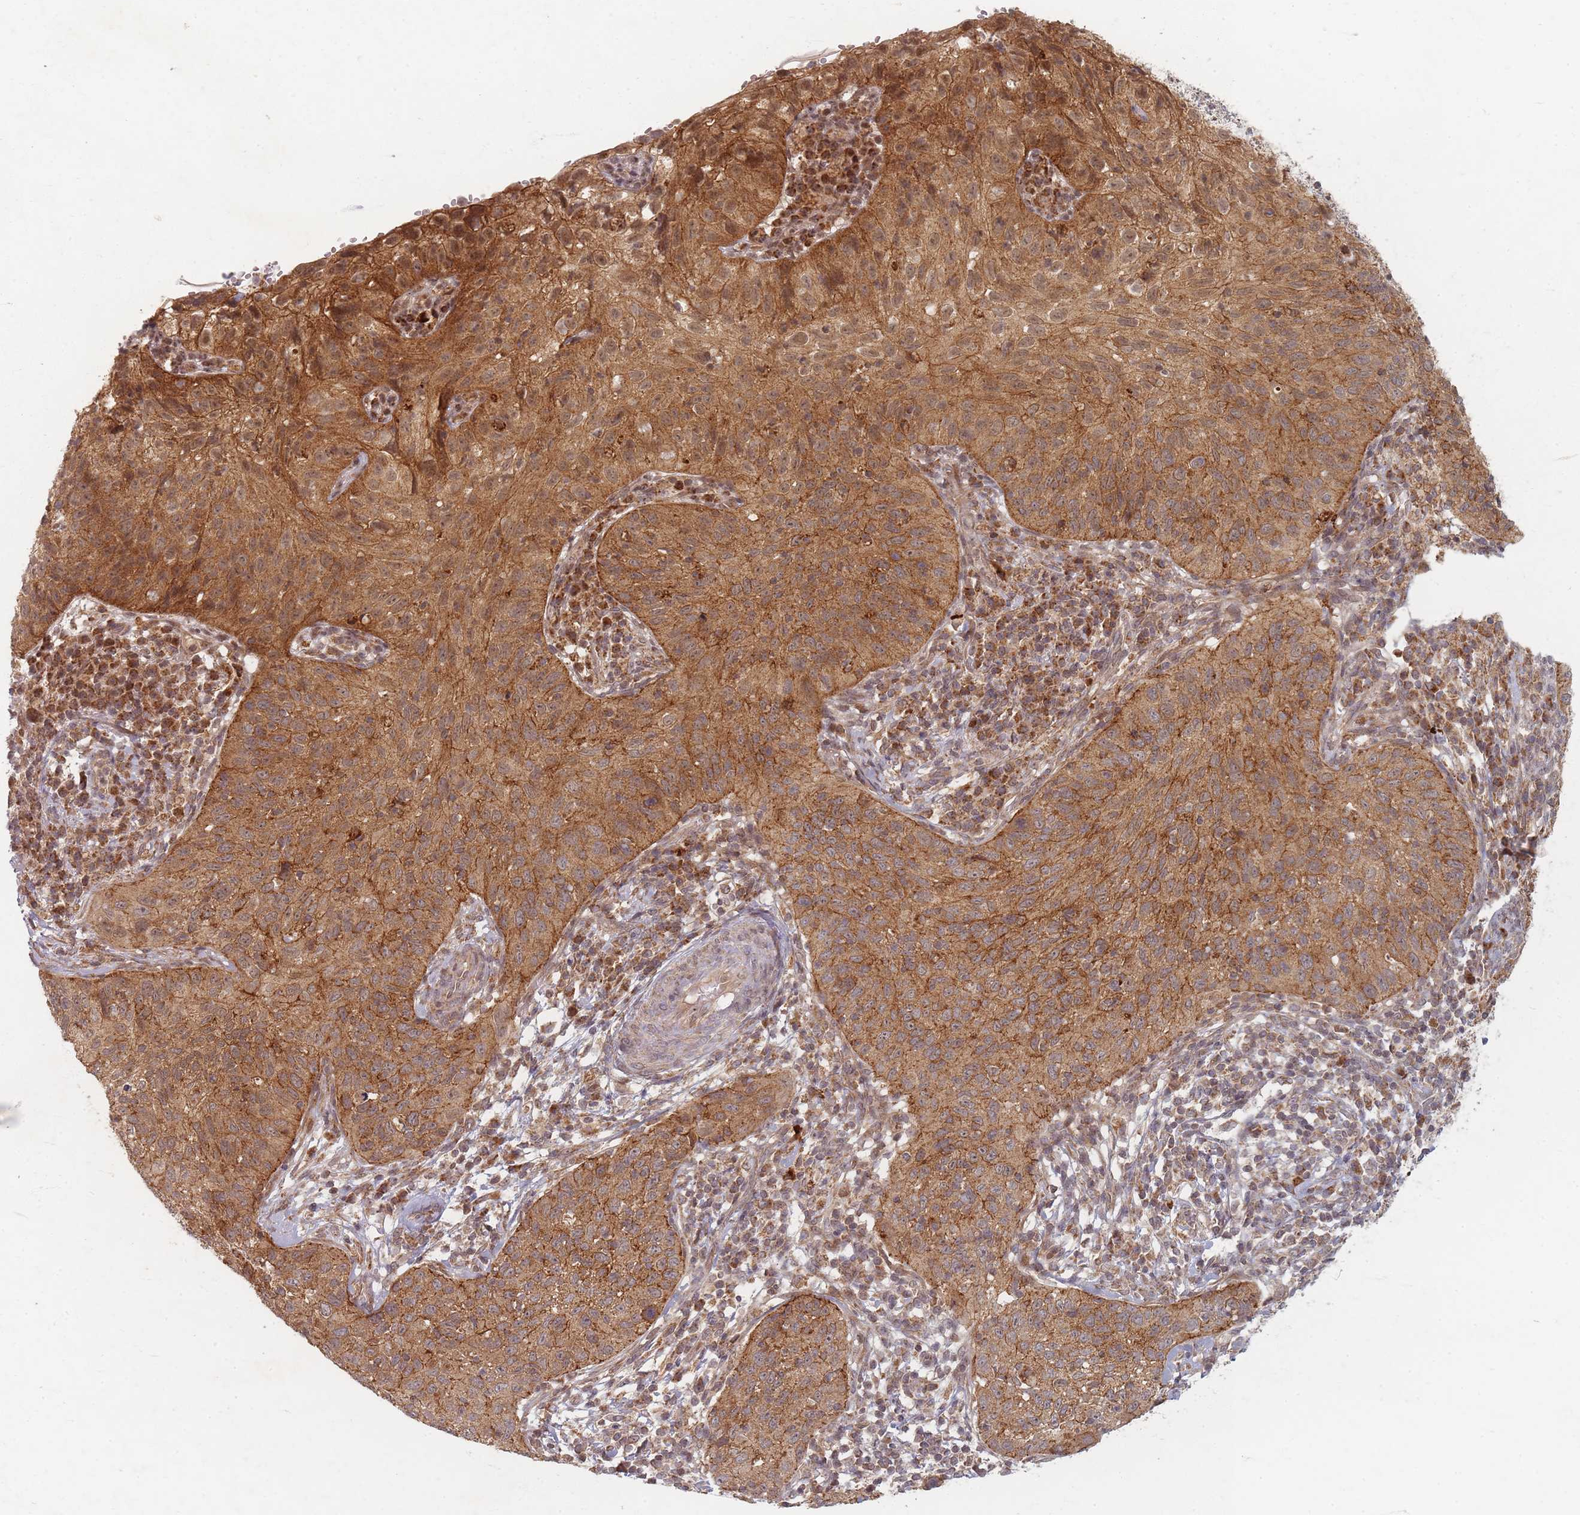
{"staining": {"intensity": "moderate", "quantity": ">75%", "location": "cytoplasmic/membranous"}, "tissue": "cervical cancer", "cell_type": "Tumor cells", "image_type": "cancer", "snomed": [{"axis": "morphology", "description": "Squamous cell carcinoma, NOS"}, {"axis": "topography", "description": "Cervix"}], "caption": "Immunohistochemical staining of human squamous cell carcinoma (cervical) reveals medium levels of moderate cytoplasmic/membranous protein expression in about >75% of tumor cells.", "gene": "RADX", "patient": {"sex": "female", "age": 30}}